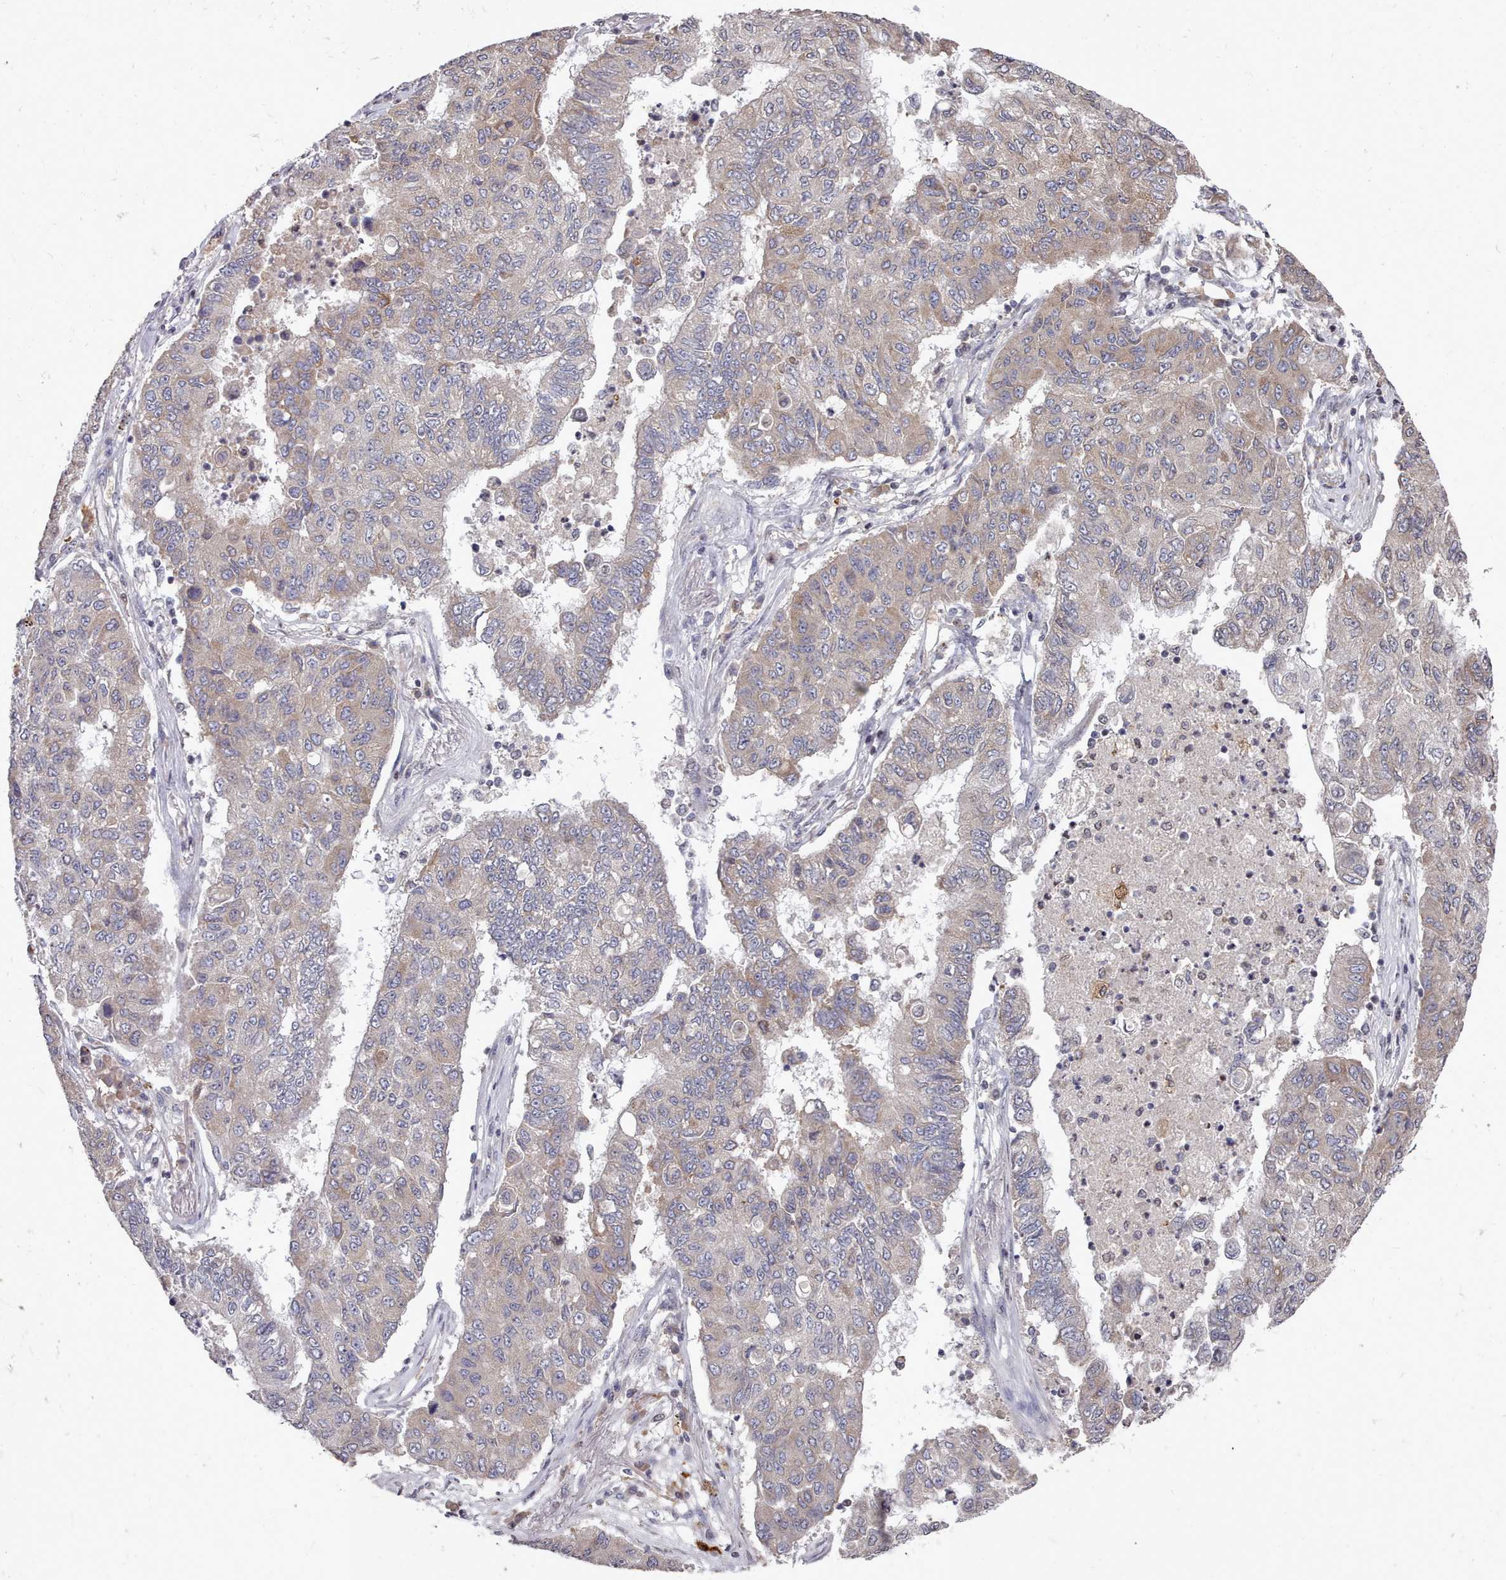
{"staining": {"intensity": "weak", "quantity": "25%-75%", "location": "cytoplasmic/membranous"}, "tissue": "lung cancer", "cell_type": "Tumor cells", "image_type": "cancer", "snomed": [{"axis": "morphology", "description": "Squamous cell carcinoma, NOS"}, {"axis": "topography", "description": "Lung"}], "caption": "The photomicrograph exhibits staining of lung cancer (squamous cell carcinoma), revealing weak cytoplasmic/membranous protein staining (brown color) within tumor cells.", "gene": "ACKR3", "patient": {"sex": "male", "age": 74}}